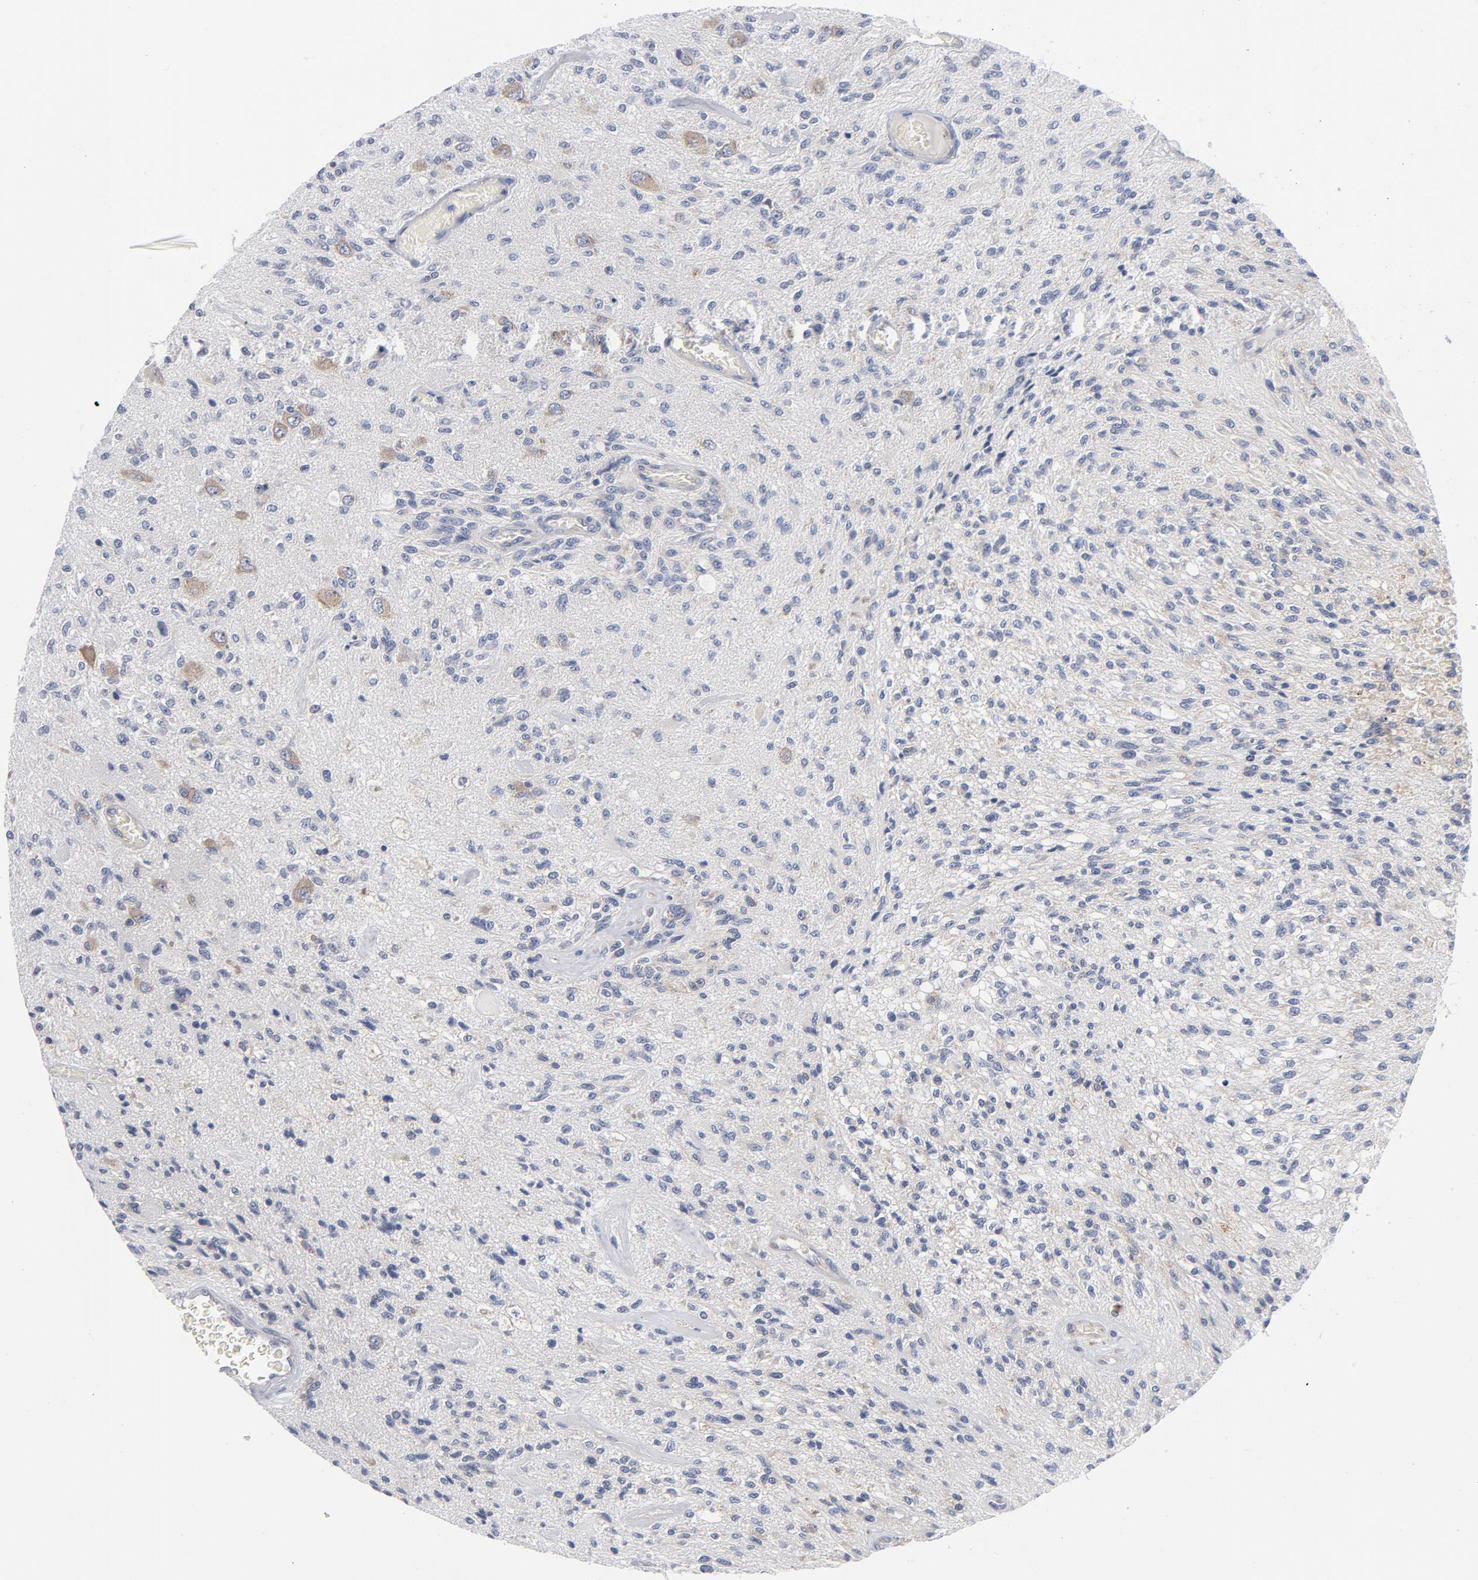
{"staining": {"intensity": "negative", "quantity": "none", "location": "none"}, "tissue": "glioma", "cell_type": "Tumor cells", "image_type": "cancer", "snomed": [{"axis": "morphology", "description": "Normal tissue, NOS"}, {"axis": "morphology", "description": "Glioma, malignant, High grade"}, {"axis": "topography", "description": "Cerebral cortex"}], "caption": "IHC photomicrograph of glioma stained for a protein (brown), which shows no staining in tumor cells.", "gene": "CD86", "patient": {"sex": "male", "age": 77}}